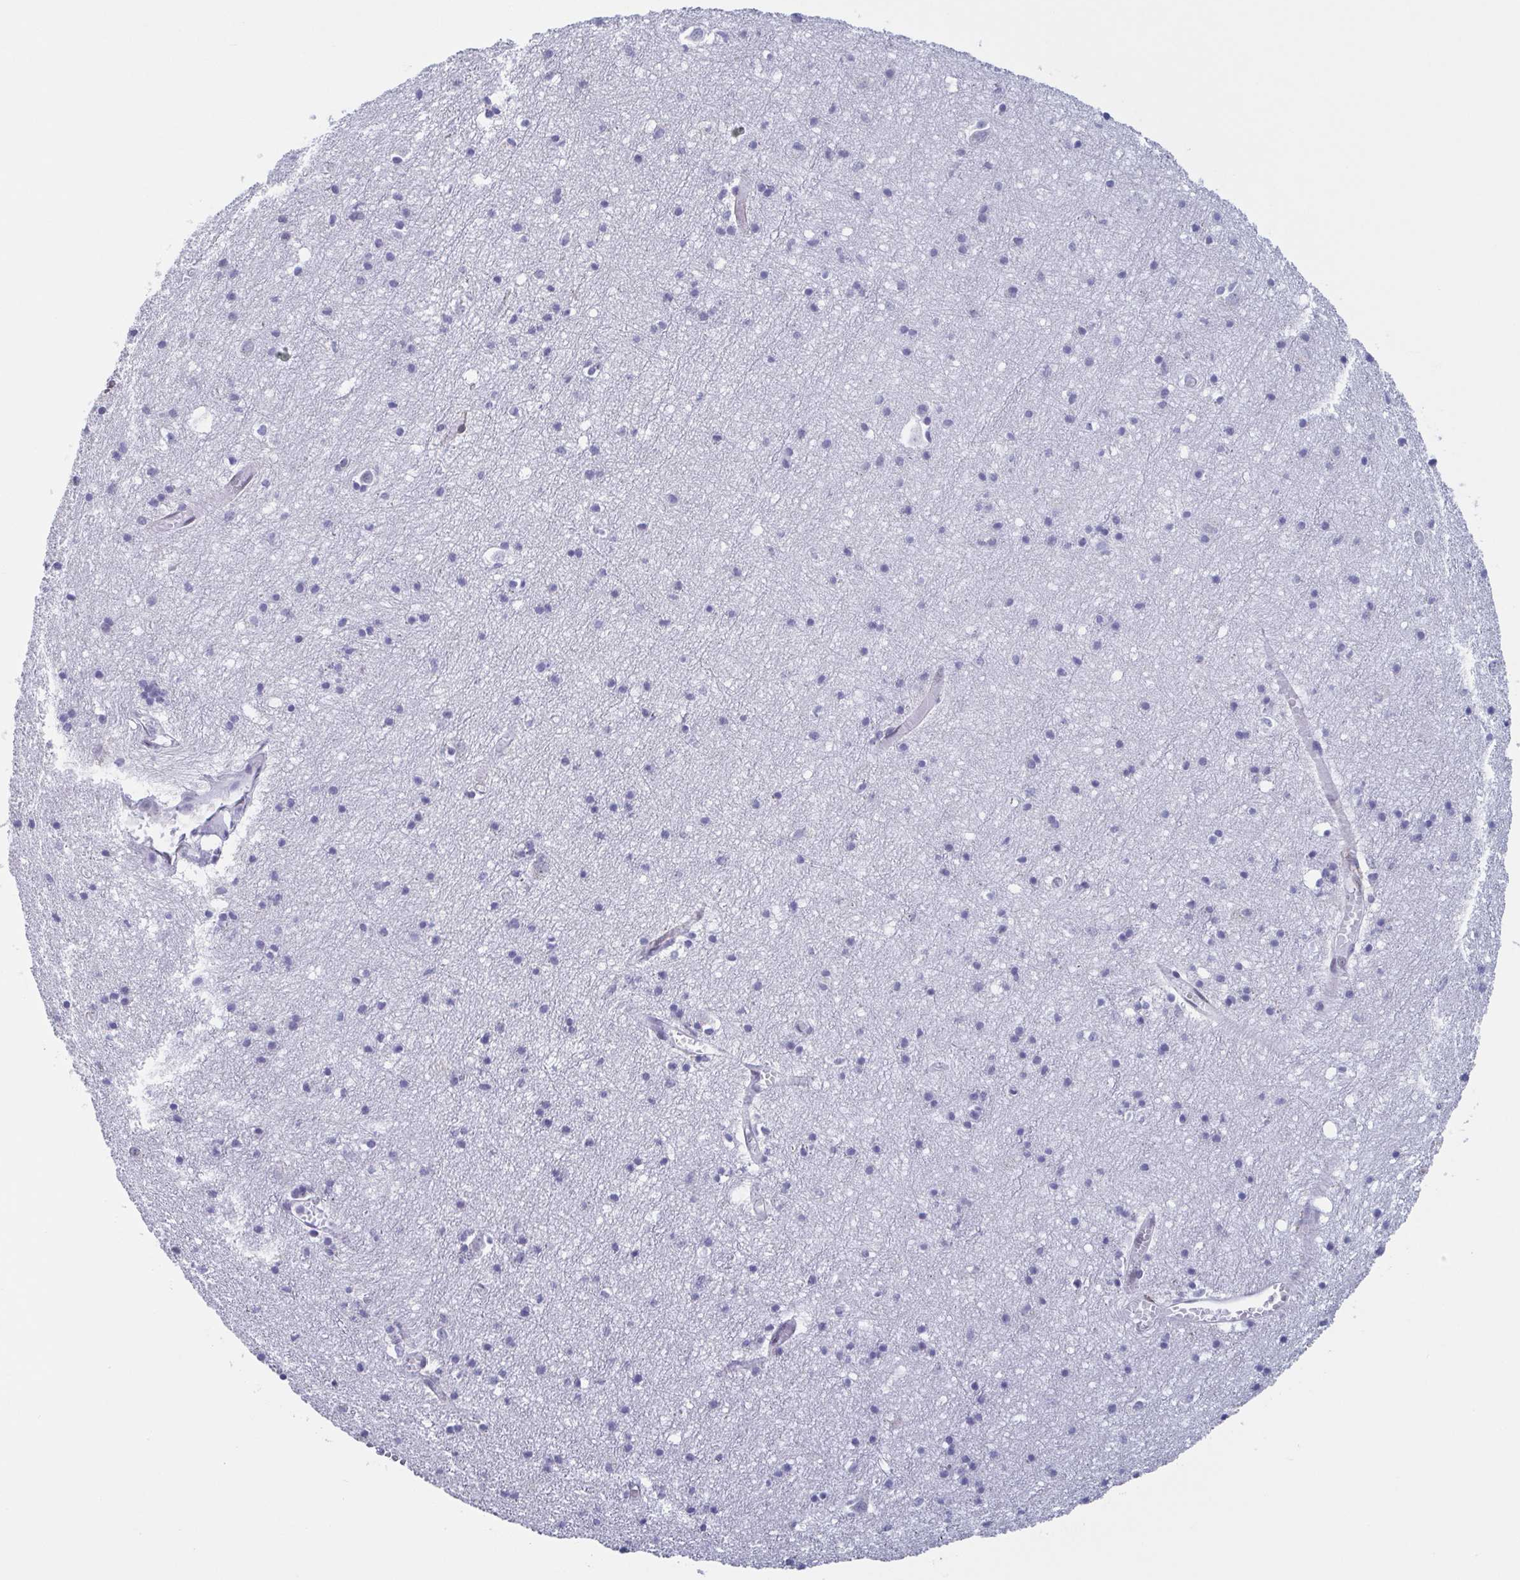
{"staining": {"intensity": "moderate", "quantity": "<25%", "location": "cytoplasmic/membranous"}, "tissue": "cerebral cortex", "cell_type": "Endothelial cells", "image_type": "normal", "snomed": [{"axis": "morphology", "description": "Normal tissue, NOS"}, {"axis": "topography", "description": "Cerebral cortex"}], "caption": "Cerebral cortex stained for a protein exhibits moderate cytoplasmic/membranous positivity in endothelial cells. (Brightfield microscopy of DAB IHC at high magnification).", "gene": "TMEM92", "patient": {"sex": "male", "age": 70}}